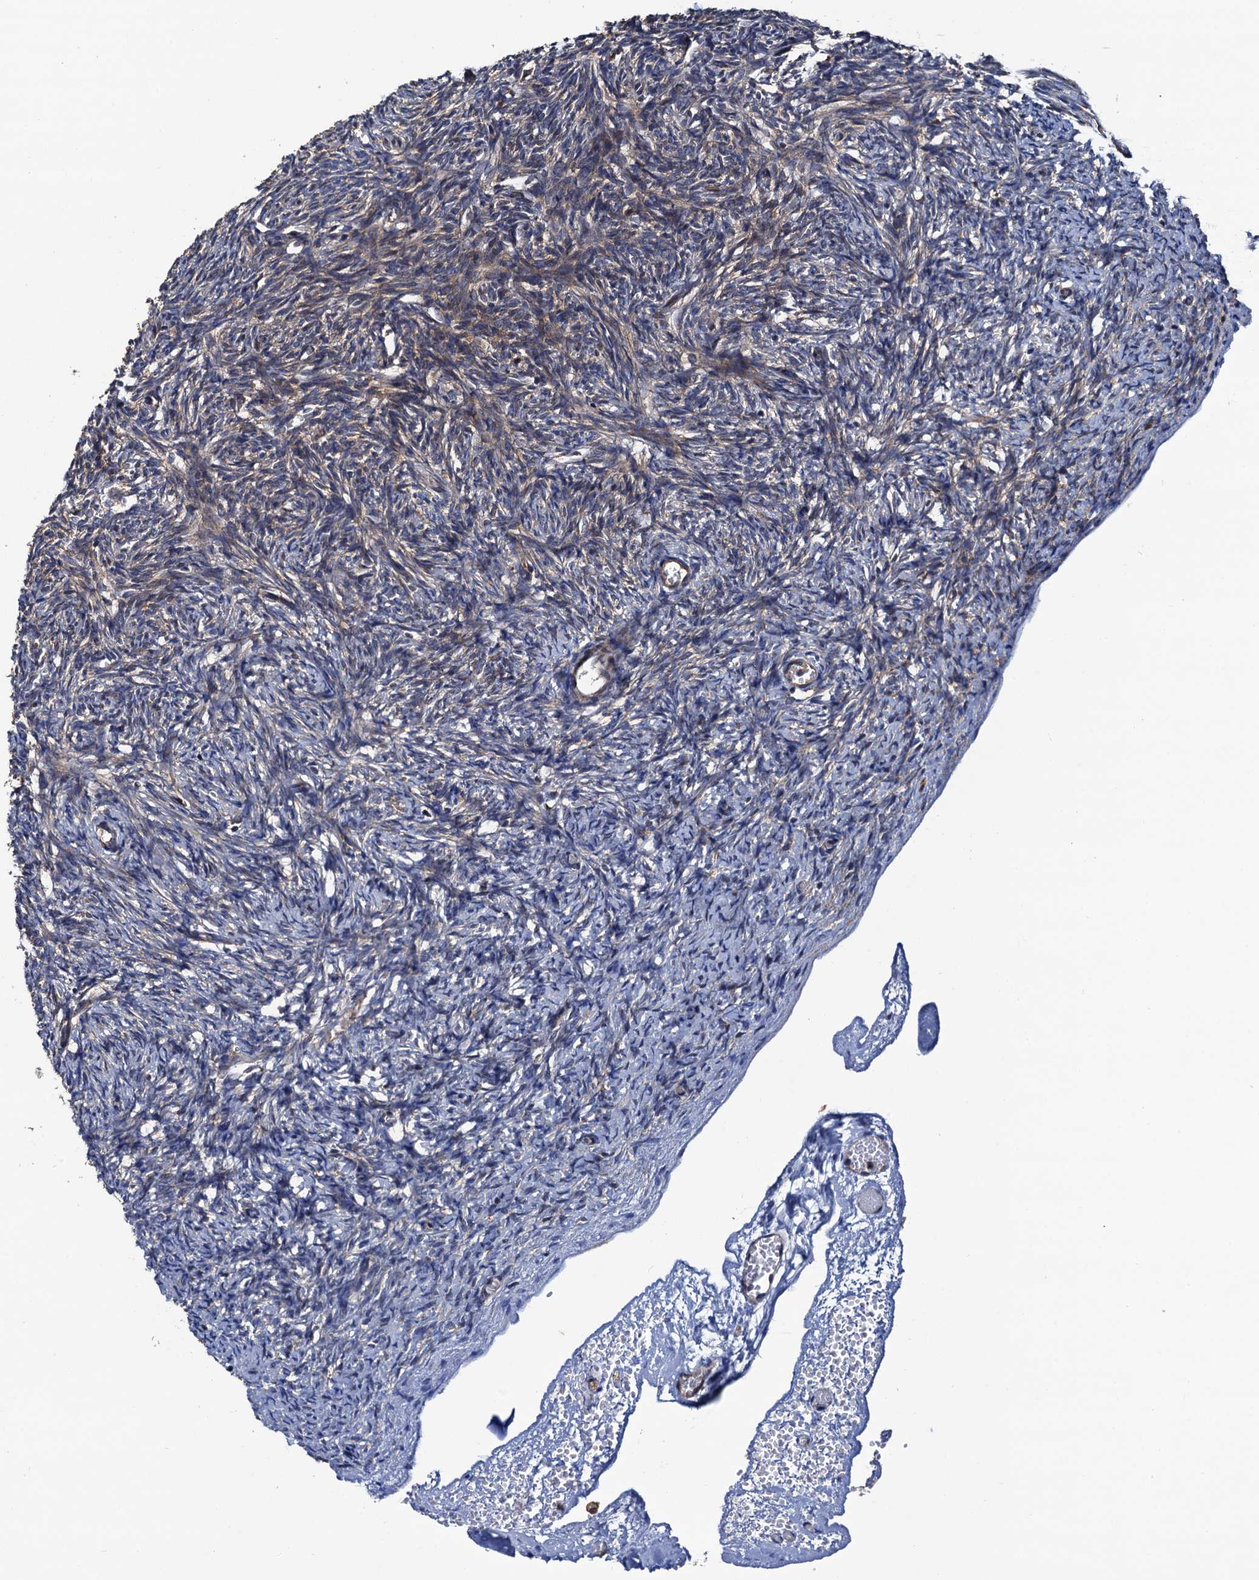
{"staining": {"intensity": "weak", "quantity": "25%-75%", "location": "cytoplasmic/membranous"}, "tissue": "ovary", "cell_type": "Ovarian stroma cells", "image_type": "normal", "snomed": [{"axis": "morphology", "description": "Normal tissue, NOS"}, {"axis": "topography", "description": "Ovary"}], "caption": "Ovary stained with DAB immunohistochemistry (IHC) reveals low levels of weak cytoplasmic/membranous positivity in approximately 25%-75% of ovarian stroma cells. The protein is stained brown, and the nuclei are stained in blue (DAB (3,3'-diaminobenzidine) IHC with brightfield microscopy, high magnification).", "gene": "VPS35", "patient": {"sex": "female", "age": 34}}